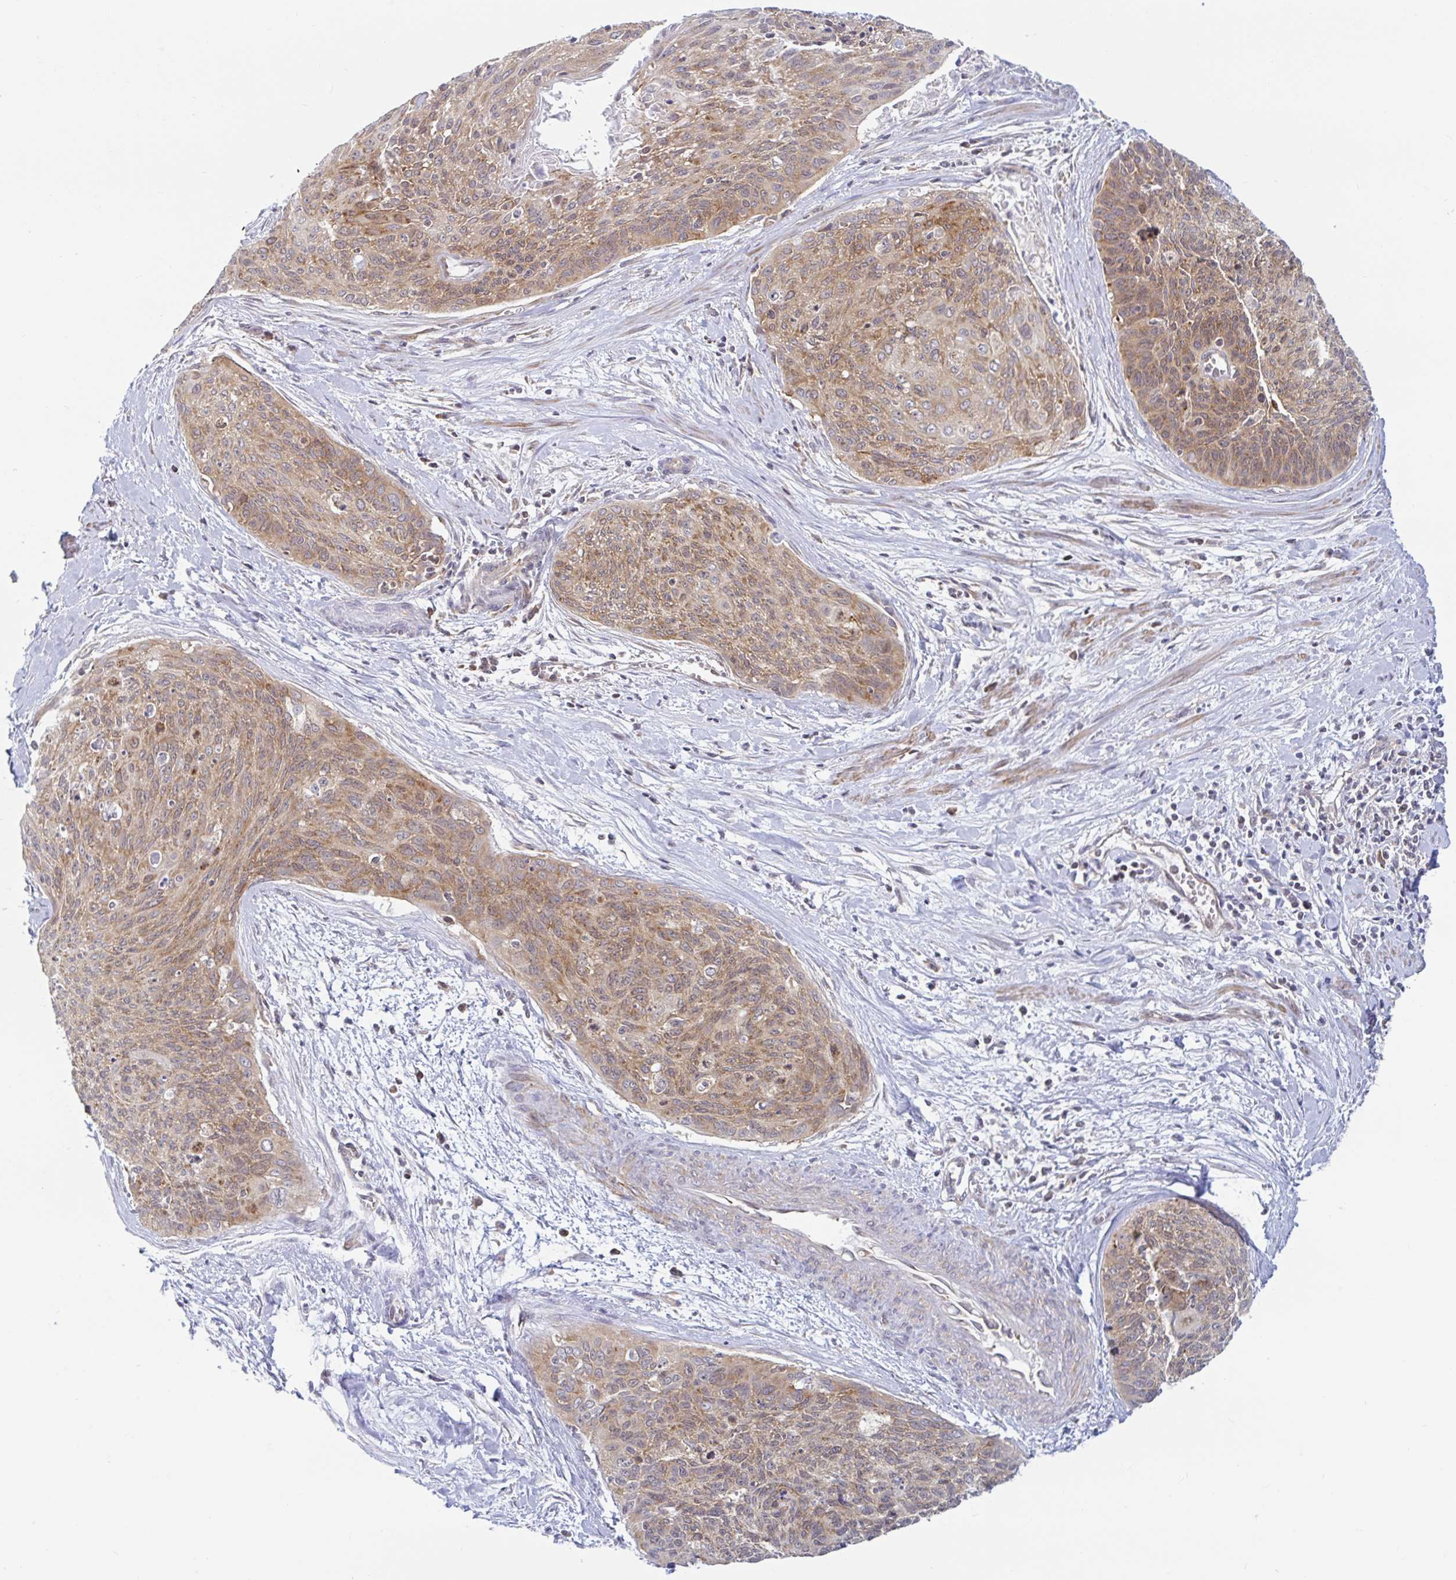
{"staining": {"intensity": "weak", "quantity": ">75%", "location": "cytoplasmic/membranous"}, "tissue": "cervical cancer", "cell_type": "Tumor cells", "image_type": "cancer", "snomed": [{"axis": "morphology", "description": "Squamous cell carcinoma, NOS"}, {"axis": "topography", "description": "Cervix"}], "caption": "A micrograph showing weak cytoplasmic/membranous expression in approximately >75% of tumor cells in squamous cell carcinoma (cervical), as visualized by brown immunohistochemical staining.", "gene": "LARP1", "patient": {"sex": "female", "age": 55}}